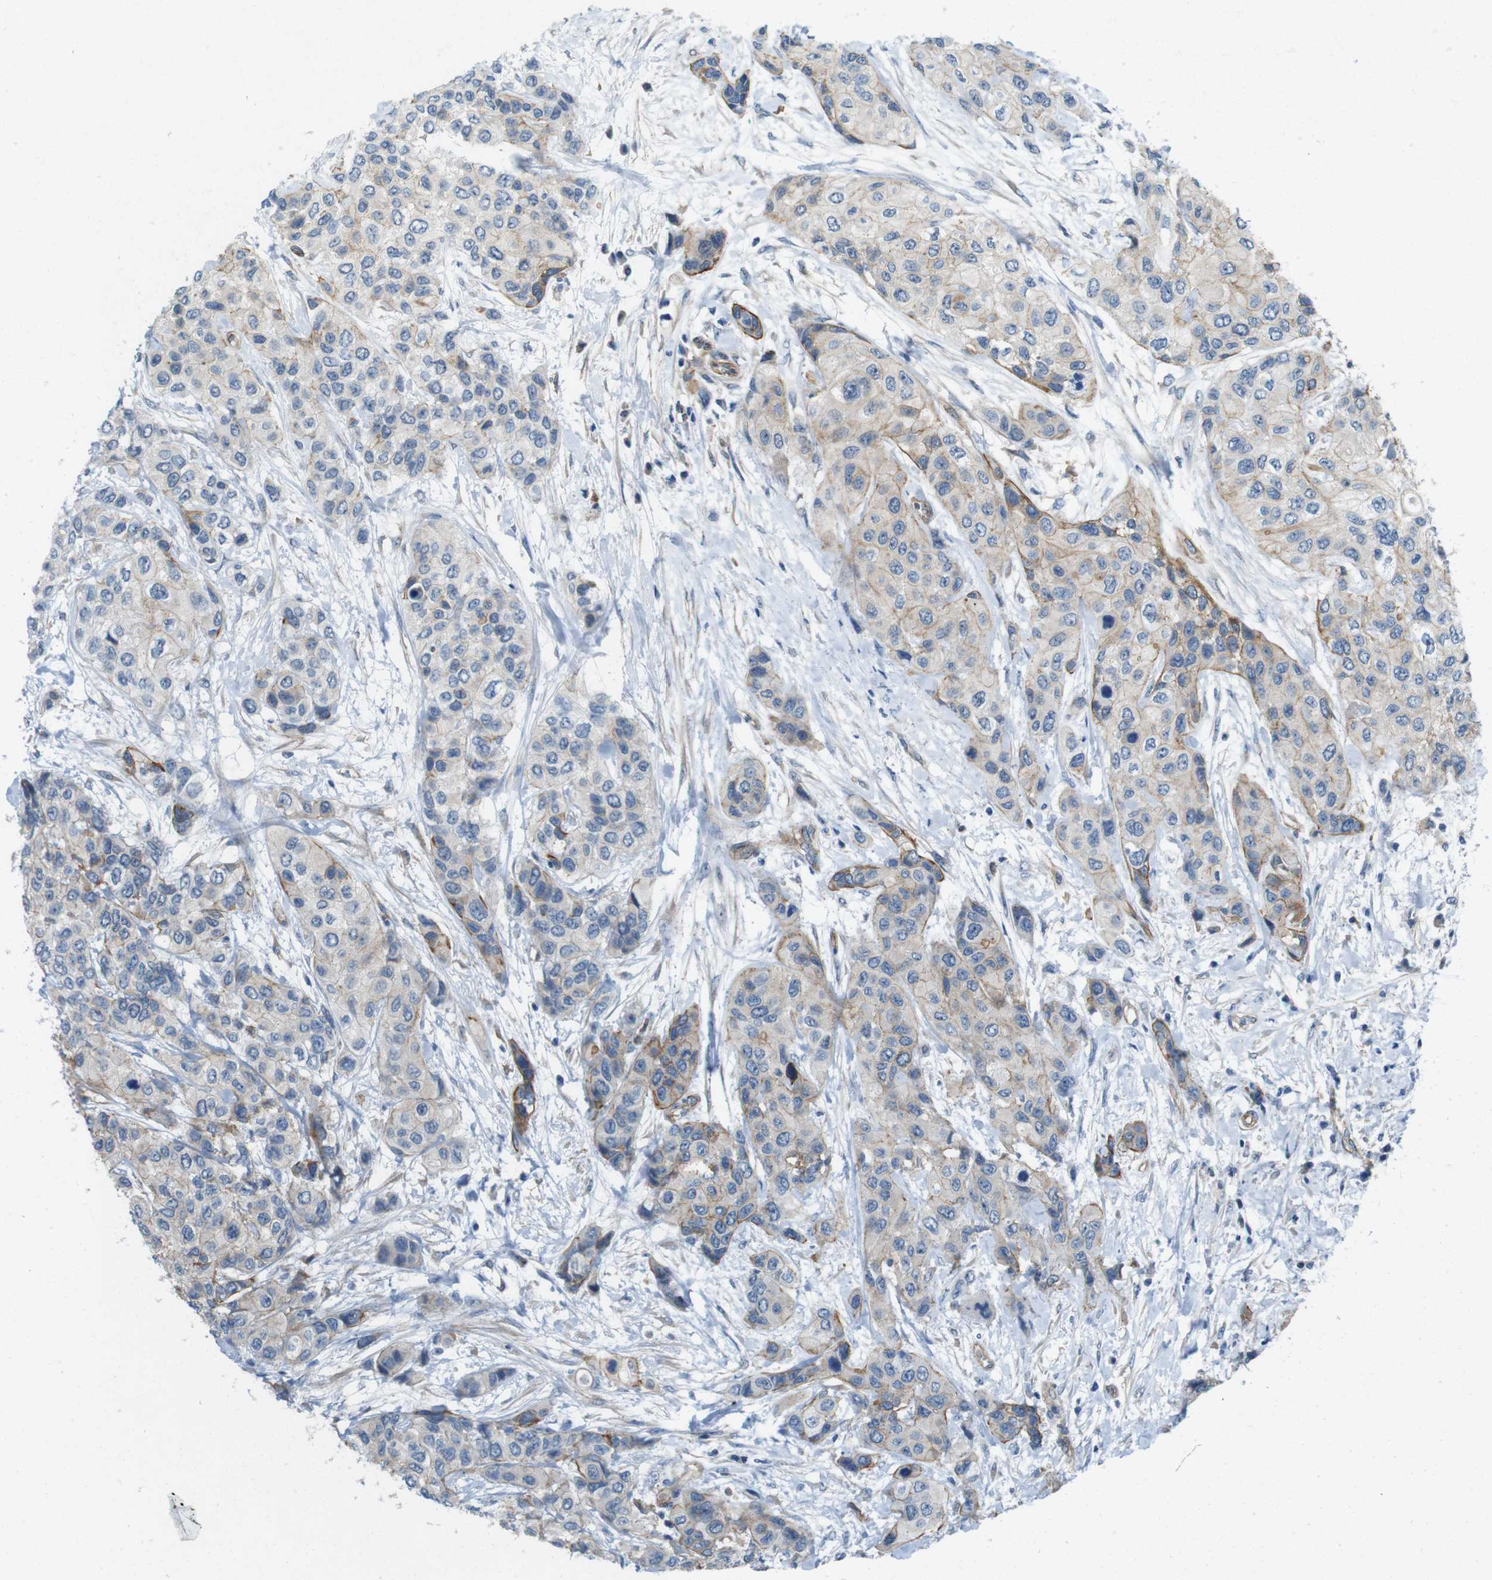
{"staining": {"intensity": "weak", "quantity": ">75%", "location": "cytoplasmic/membranous"}, "tissue": "urothelial cancer", "cell_type": "Tumor cells", "image_type": "cancer", "snomed": [{"axis": "morphology", "description": "Urothelial carcinoma, High grade"}, {"axis": "topography", "description": "Urinary bladder"}], "caption": "The photomicrograph exhibits staining of urothelial carcinoma (high-grade), revealing weak cytoplasmic/membranous protein staining (brown color) within tumor cells. (Stains: DAB in brown, nuclei in blue, Microscopy: brightfield microscopy at high magnification).", "gene": "SKI", "patient": {"sex": "female", "age": 56}}